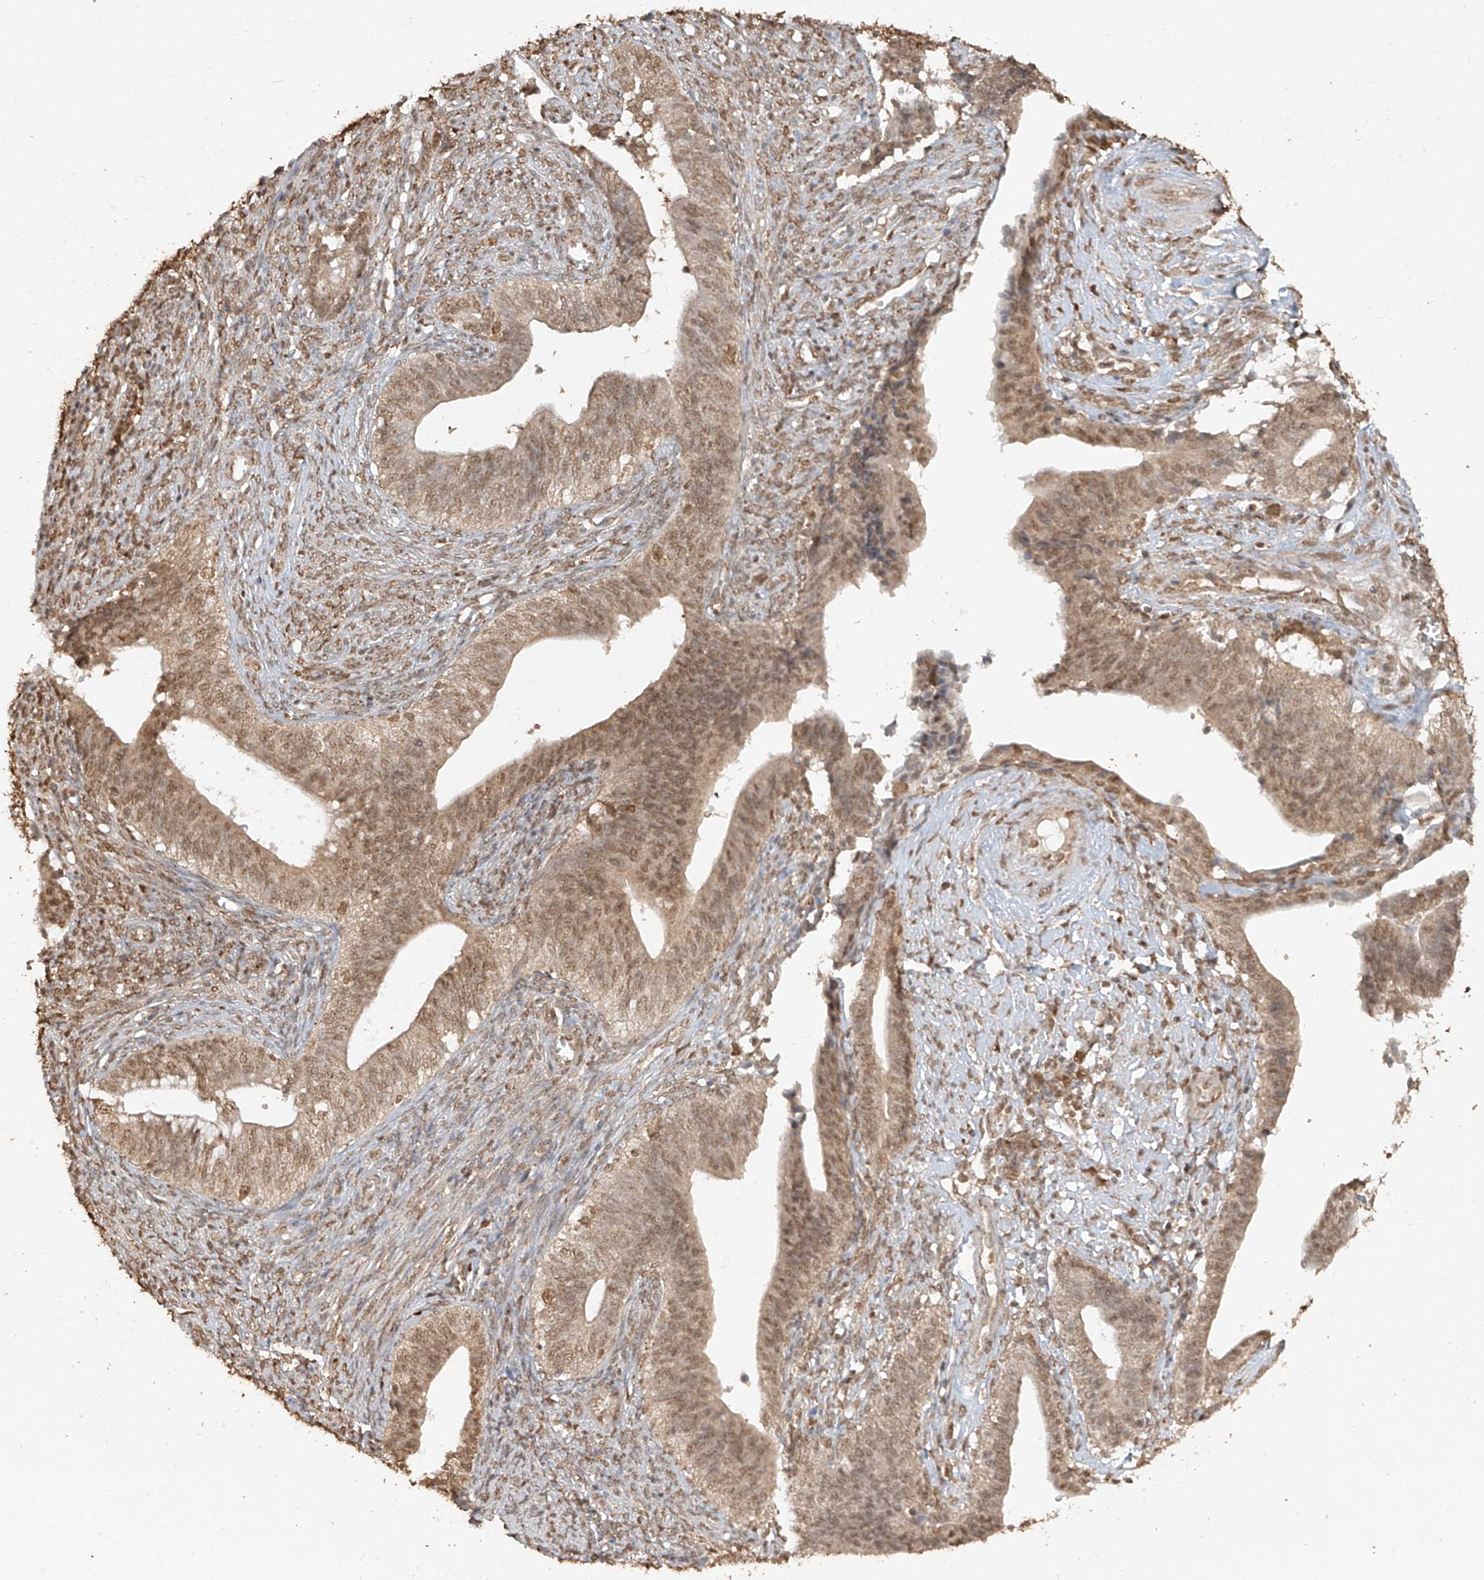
{"staining": {"intensity": "moderate", "quantity": ">75%", "location": "nuclear"}, "tissue": "cervical cancer", "cell_type": "Tumor cells", "image_type": "cancer", "snomed": [{"axis": "morphology", "description": "Adenocarcinoma, NOS"}, {"axis": "topography", "description": "Cervix"}], "caption": "A high-resolution photomicrograph shows immunohistochemistry staining of adenocarcinoma (cervical), which shows moderate nuclear staining in about >75% of tumor cells.", "gene": "TIGAR", "patient": {"sex": "female", "age": 44}}